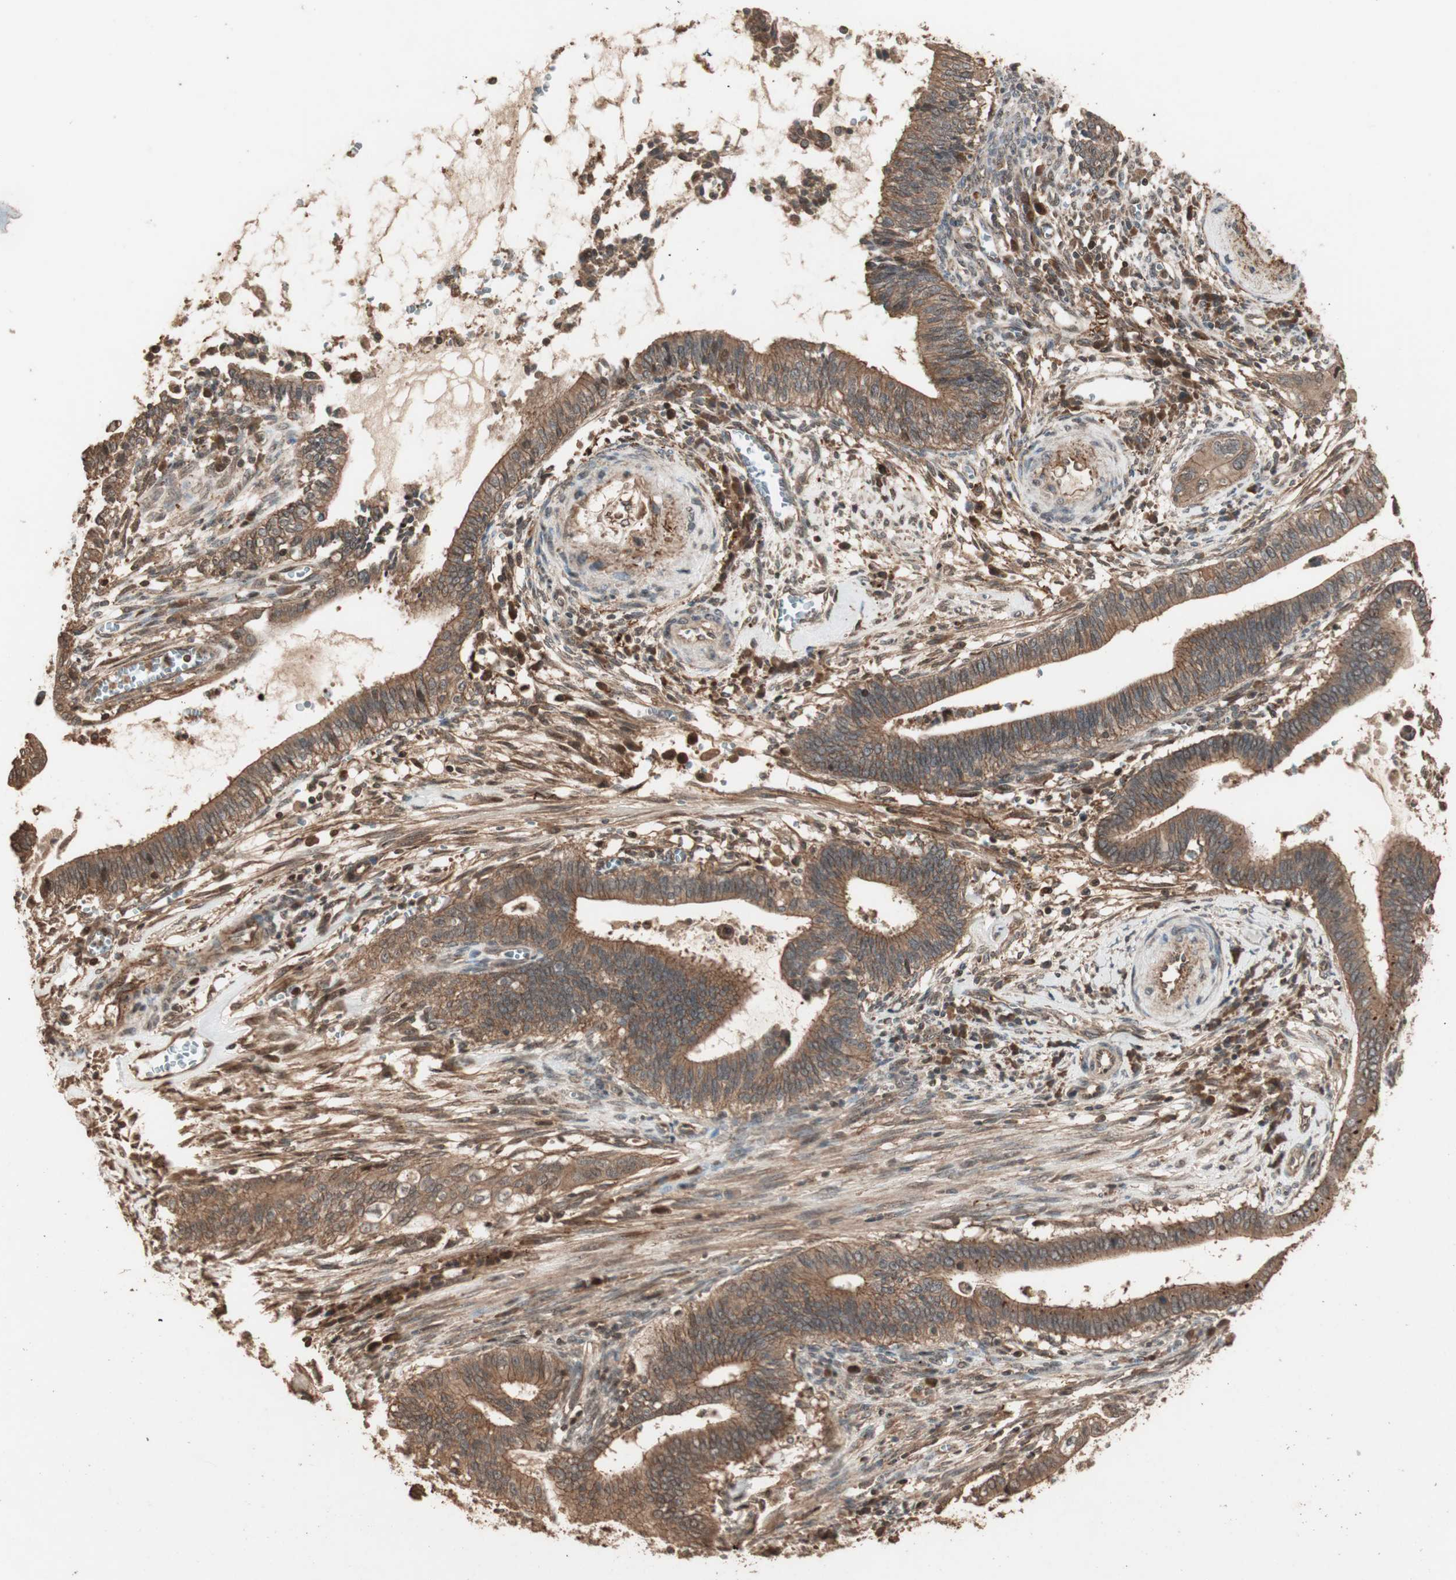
{"staining": {"intensity": "moderate", "quantity": ">75%", "location": "cytoplasmic/membranous"}, "tissue": "cervical cancer", "cell_type": "Tumor cells", "image_type": "cancer", "snomed": [{"axis": "morphology", "description": "Adenocarcinoma, NOS"}, {"axis": "topography", "description": "Cervix"}], "caption": "Protein staining of cervical cancer (adenocarcinoma) tissue exhibits moderate cytoplasmic/membranous expression in about >75% of tumor cells.", "gene": "USP20", "patient": {"sex": "female", "age": 44}}